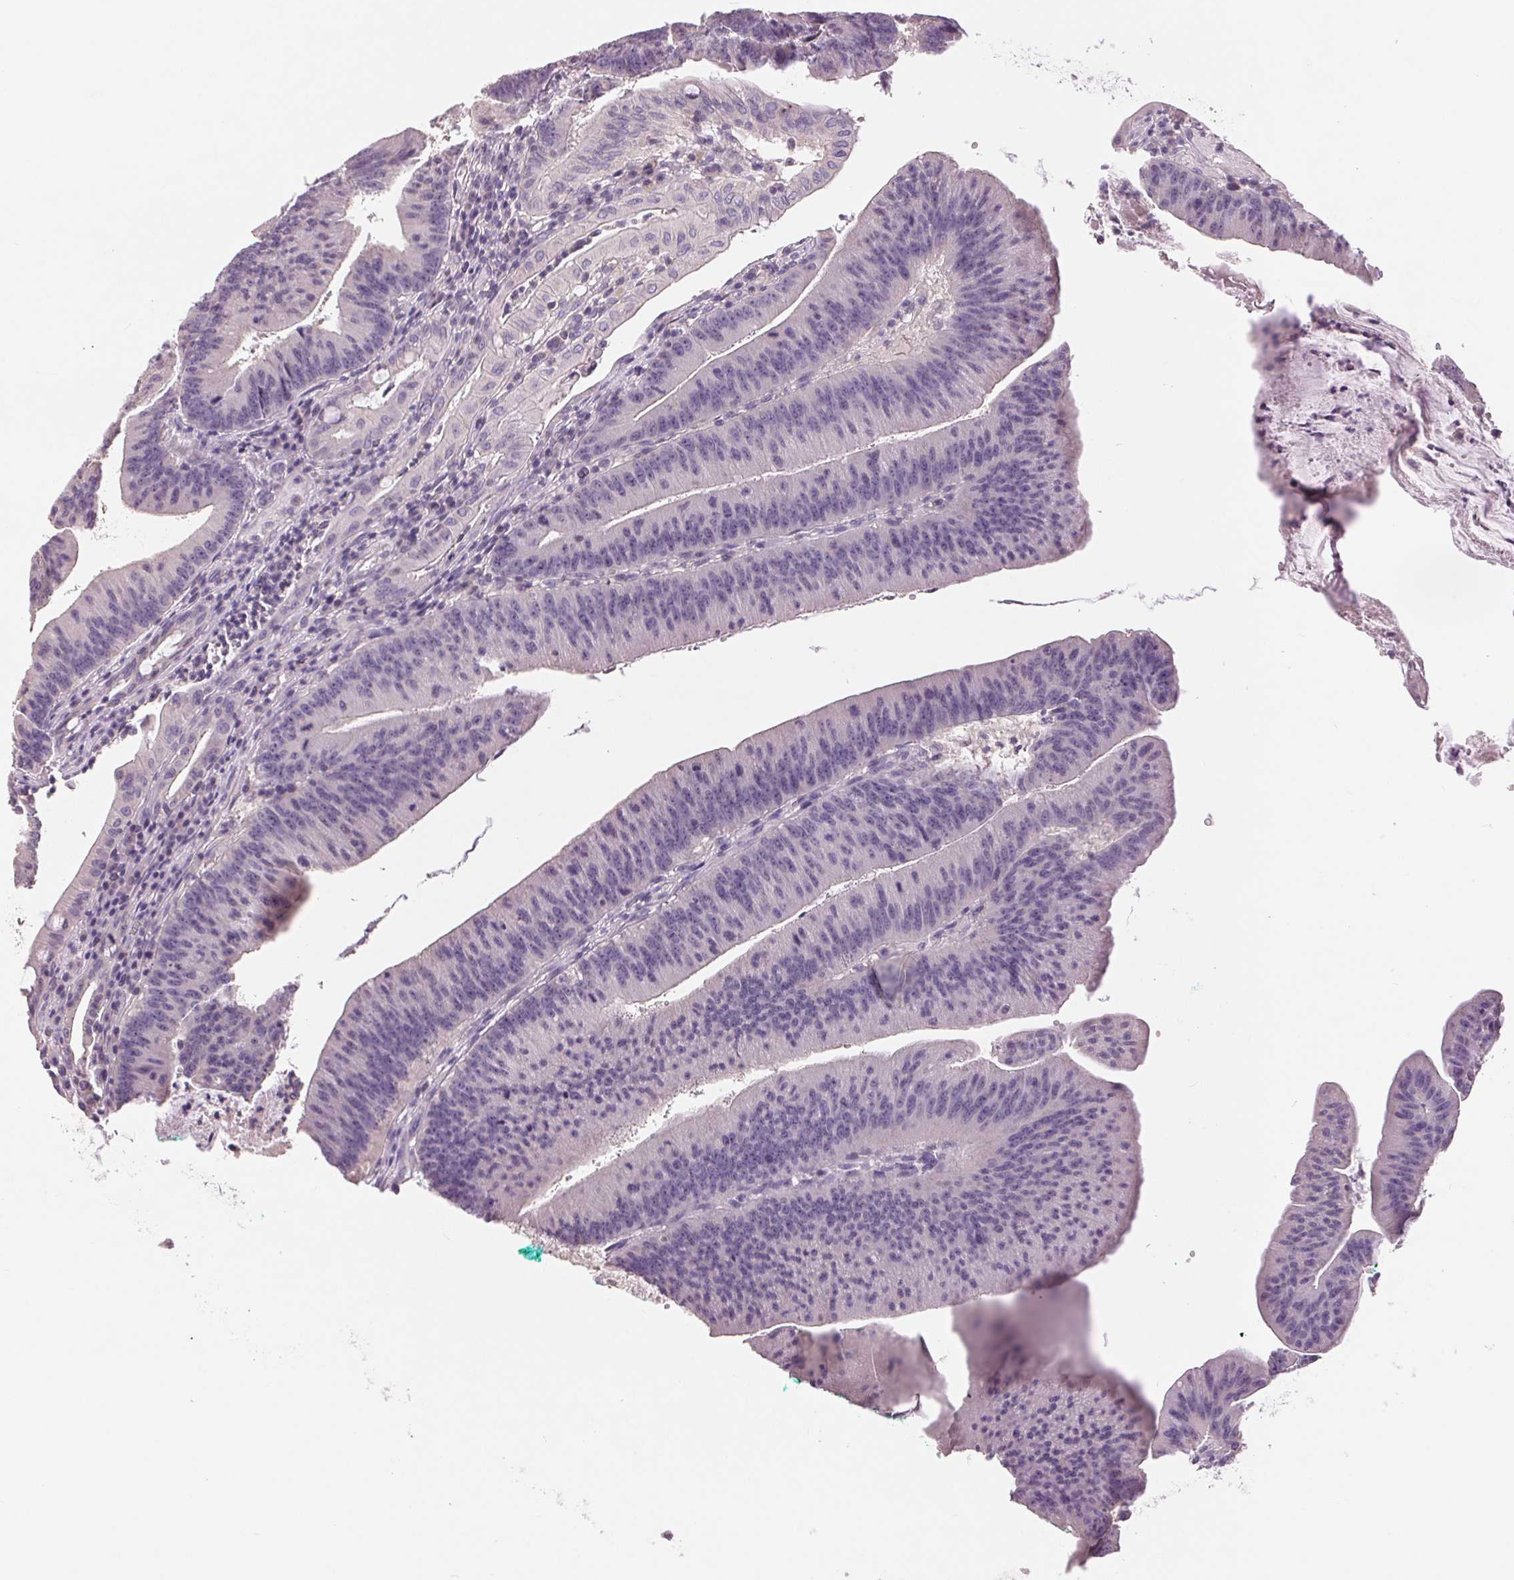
{"staining": {"intensity": "negative", "quantity": "none", "location": "none"}, "tissue": "colorectal cancer", "cell_type": "Tumor cells", "image_type": "cancer", "snomed": [{"axis": "morphology", "description": "Adenocarcinoma, NOS"}, {"axis": "topography", "description": "Colon"}], "caption": "There is no significant staining in tumor cells of colorectal cancer. (DAB immunohistochemistry with hematoxylin counter stain).", "gene": "FXYD4", "patient": {"sex": "female", "age": 78}}